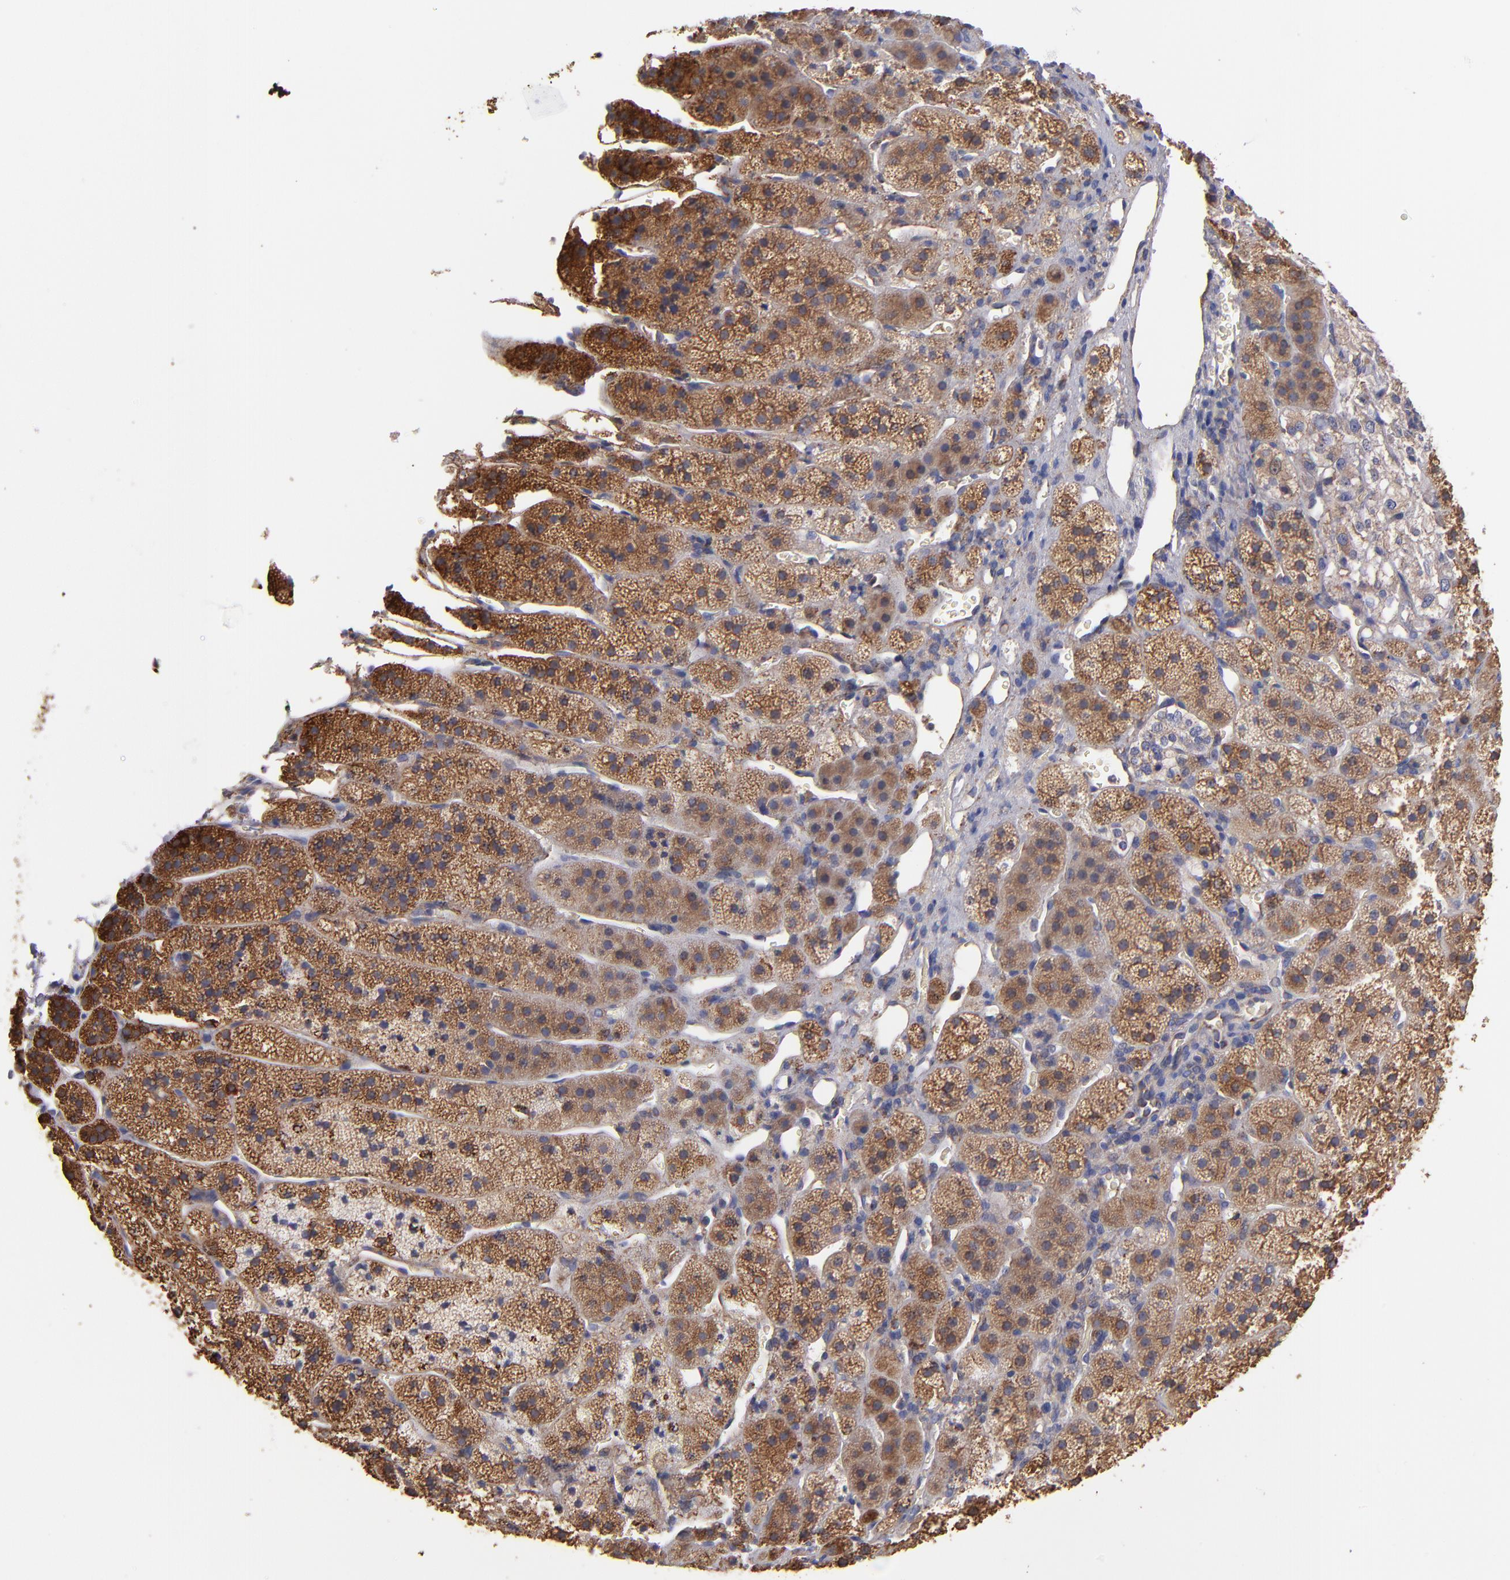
{"staining": {"intensity": "moderate", "quantity": ">75%", "location": "cytoplasmic/membranous"}, "tissue": "adrenal gland", "cell_type": "Glandular cells", "image_type": "normal", "snomed": [{"axis": "morphology", "description": "Normal tissue, NOS"}, {"axis": "topography", "description": "Adrenal gland"}], "caption": "High-magnification brightfield microscopy of unremarkable adrenal gland stained with DAB (brown) and counterstained with hematoxylin (blue). glandular cells exhibit moderate cytoplasmic/membranous staining is appreciated in about>75% of cells.", "gene": "MVP", "patient": {"sex": "female", "age": 44}}